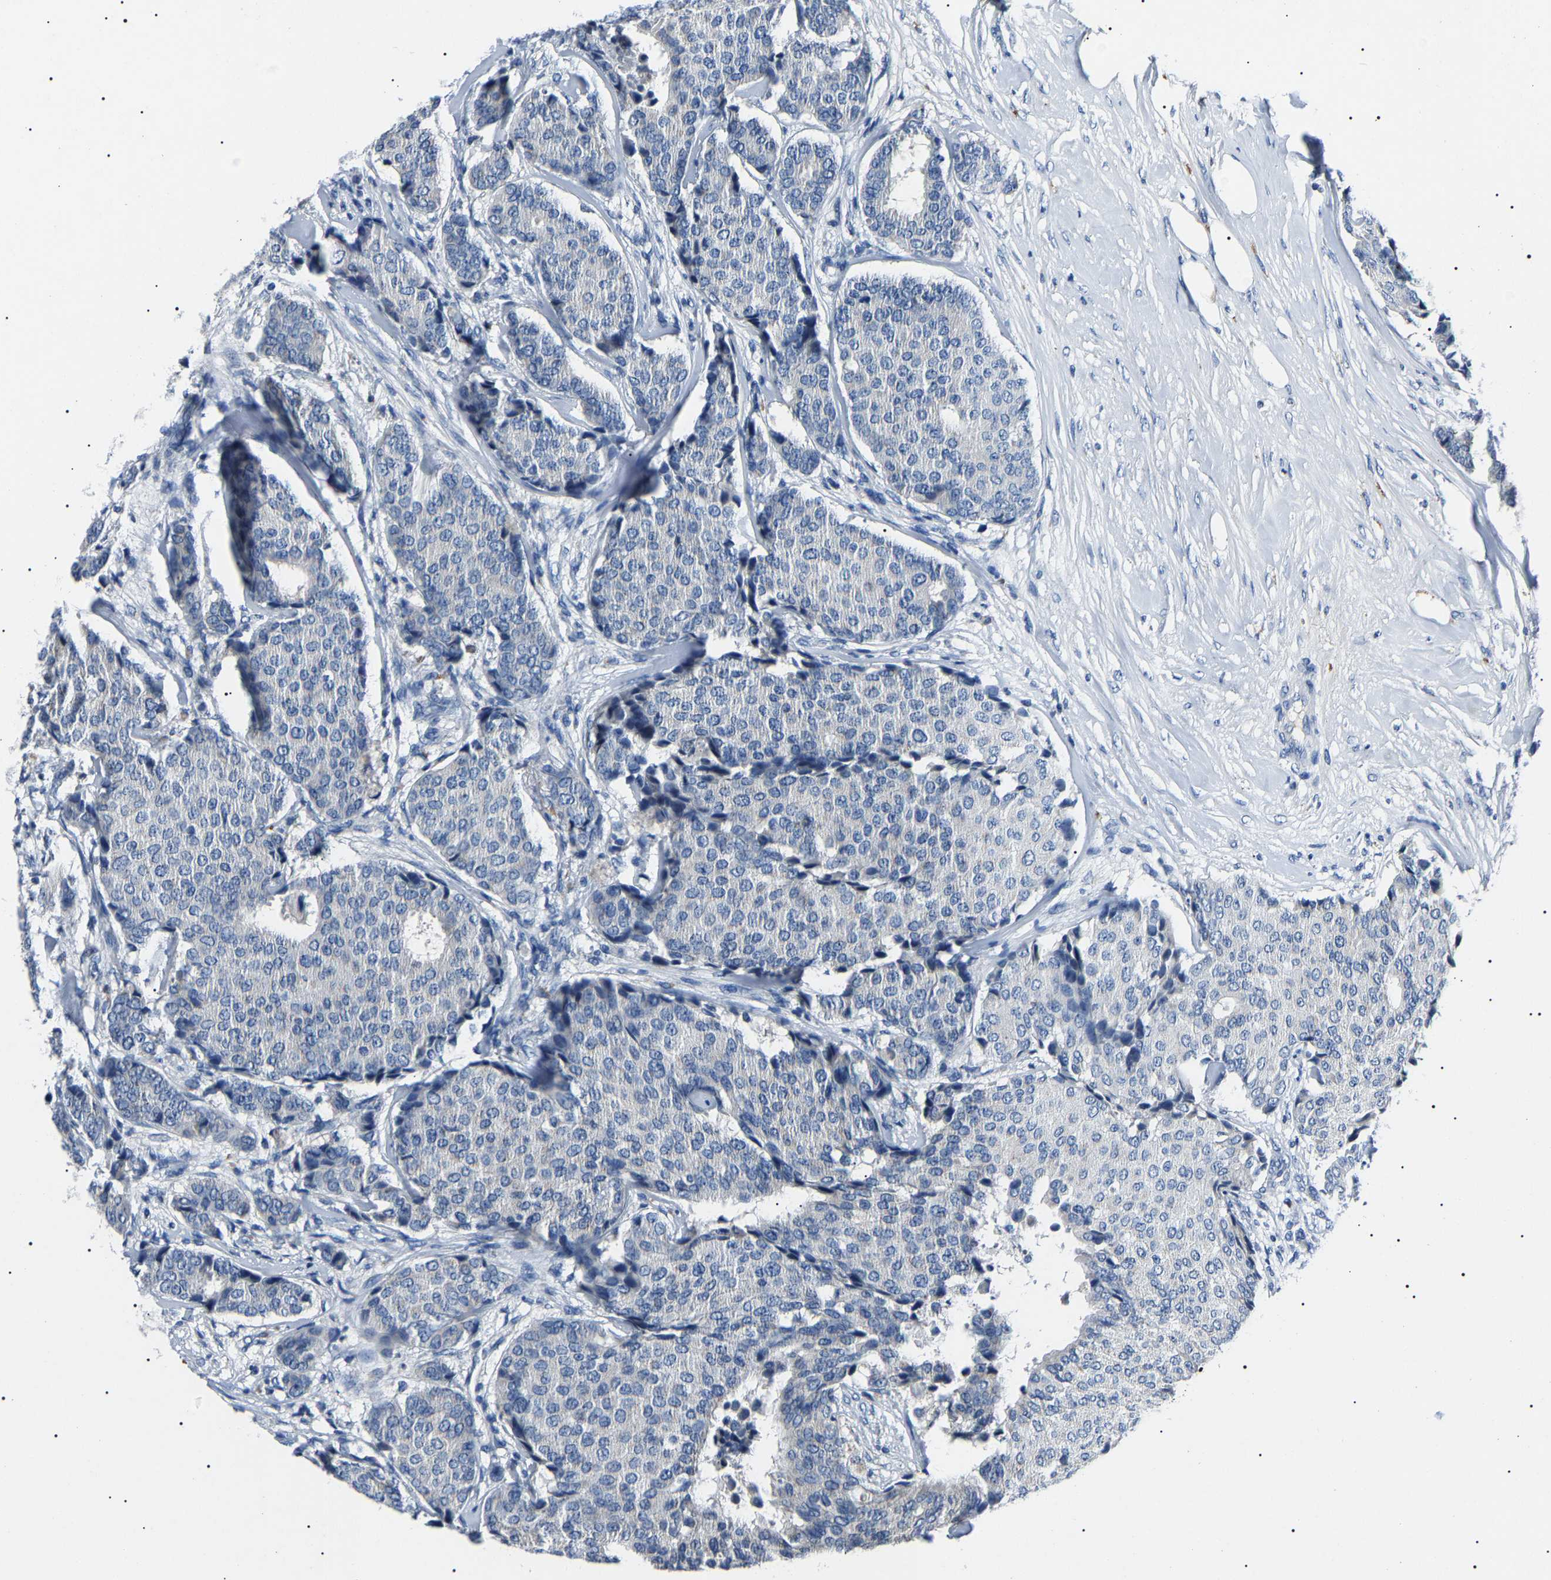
{"staining": {"intensity": "negative", "quantity": "none", "location": "none"}, "tissue": "breast cancer", "cell_type": "Tumor cells", "image_type": "cancer", "snomed": [{"axis": "morphology", "description": "Duct carcinoma"}, {"axis": "topography", "description": "Breast"}], "caption": "Immunohistochemistry image of infiltrating ductal carcinoma (breast) stained for a protein (brown), which demonstrates no expression in tumor cells.", "gene": "KLK15", "patient": {"sex": "female", "age": 75}}